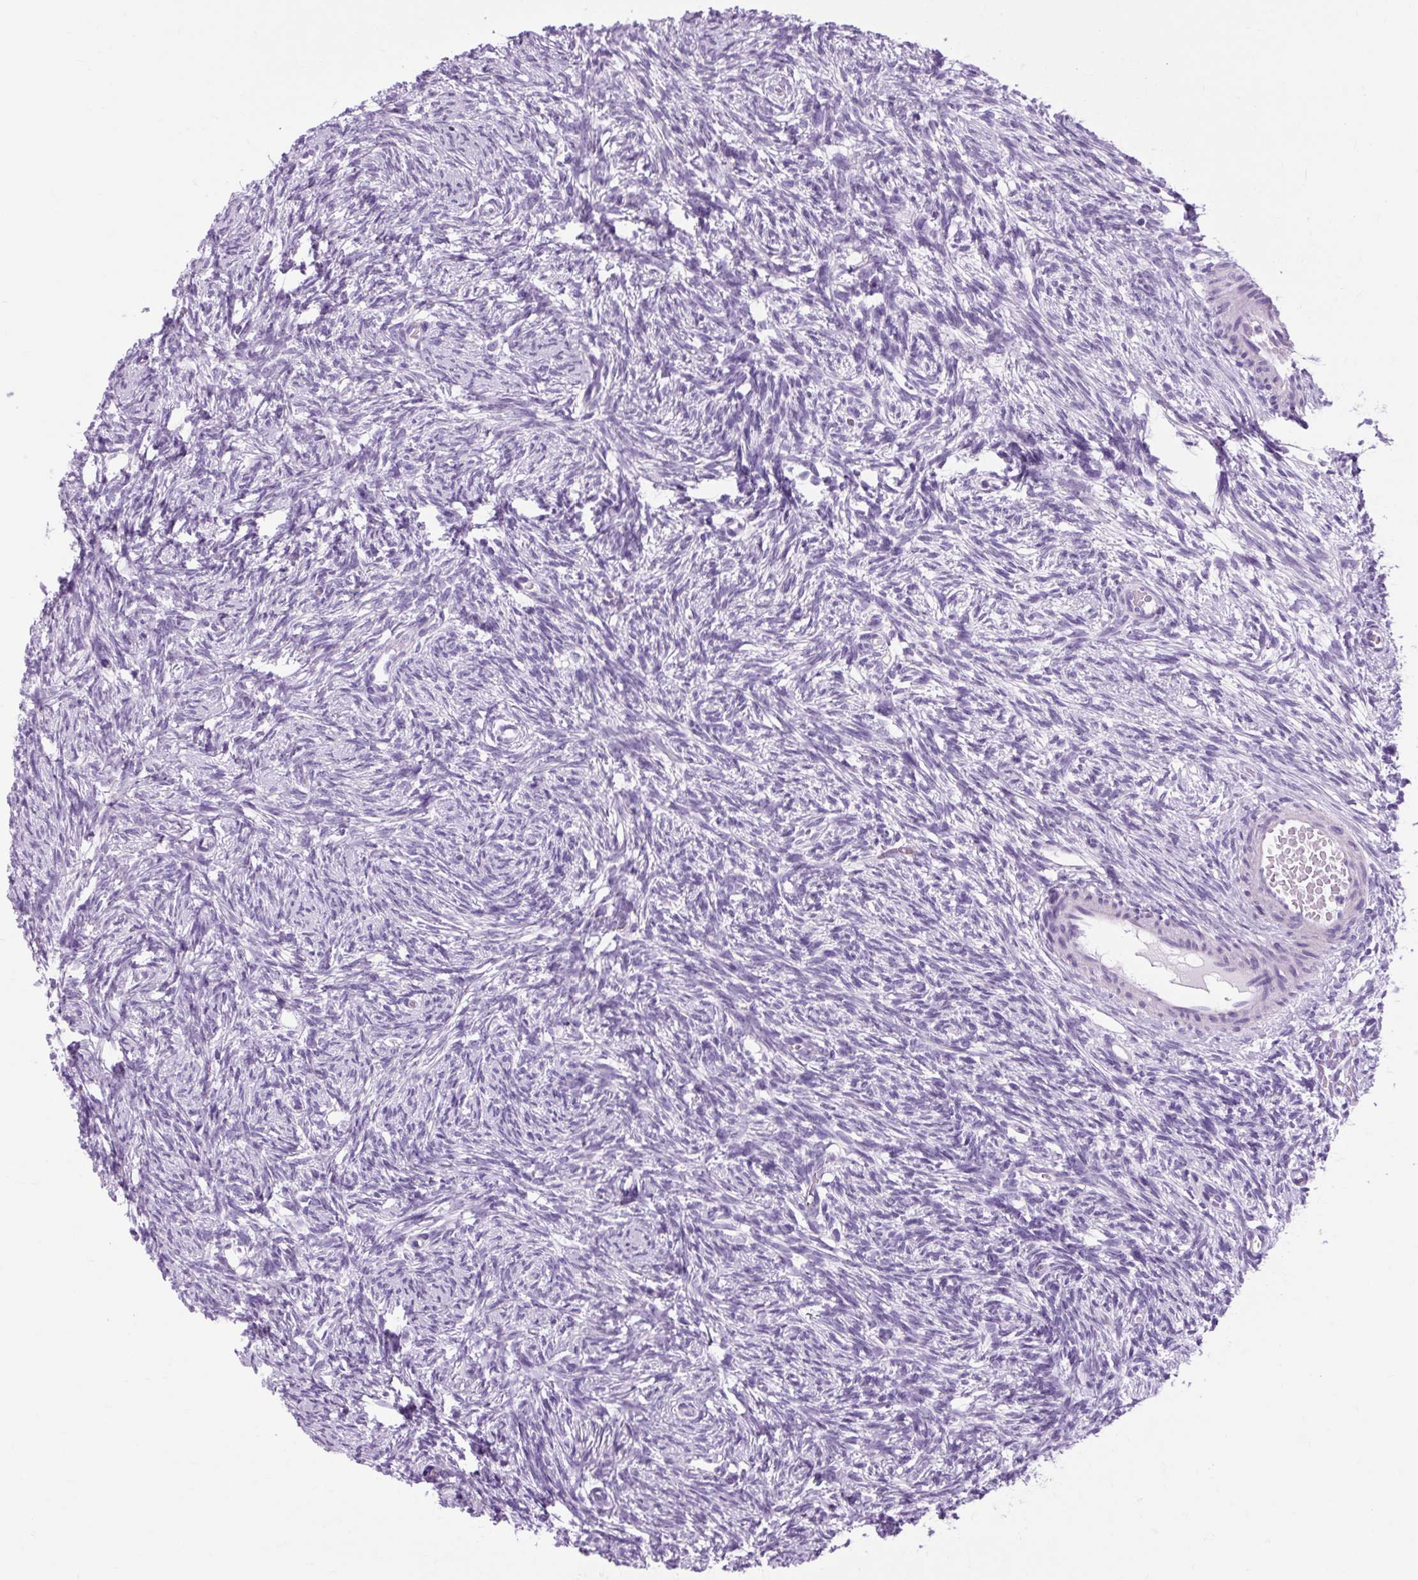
{"staining": {"intensity": "moderate", "quantity": "25%-75%", "location": "cytoplasmic/membranous"}, "tissue": "ovary", "cell_type": "Follicle cells", "image_type": "normal", "snomed": [{"axis": "morphology", "description": "Normal tissue, NOS"}, {"axis": "topography", "description": "Ovary"}], "caption": "A brown stain shows moderate cytoplasmic/membranous expression of a protein in follicle cells of benign human ovary. The protein of interest is shown in brown color, while the nuclei are stained blue.", "gene": "OOEP", "patient": {"sex": "female", "age": 33}}